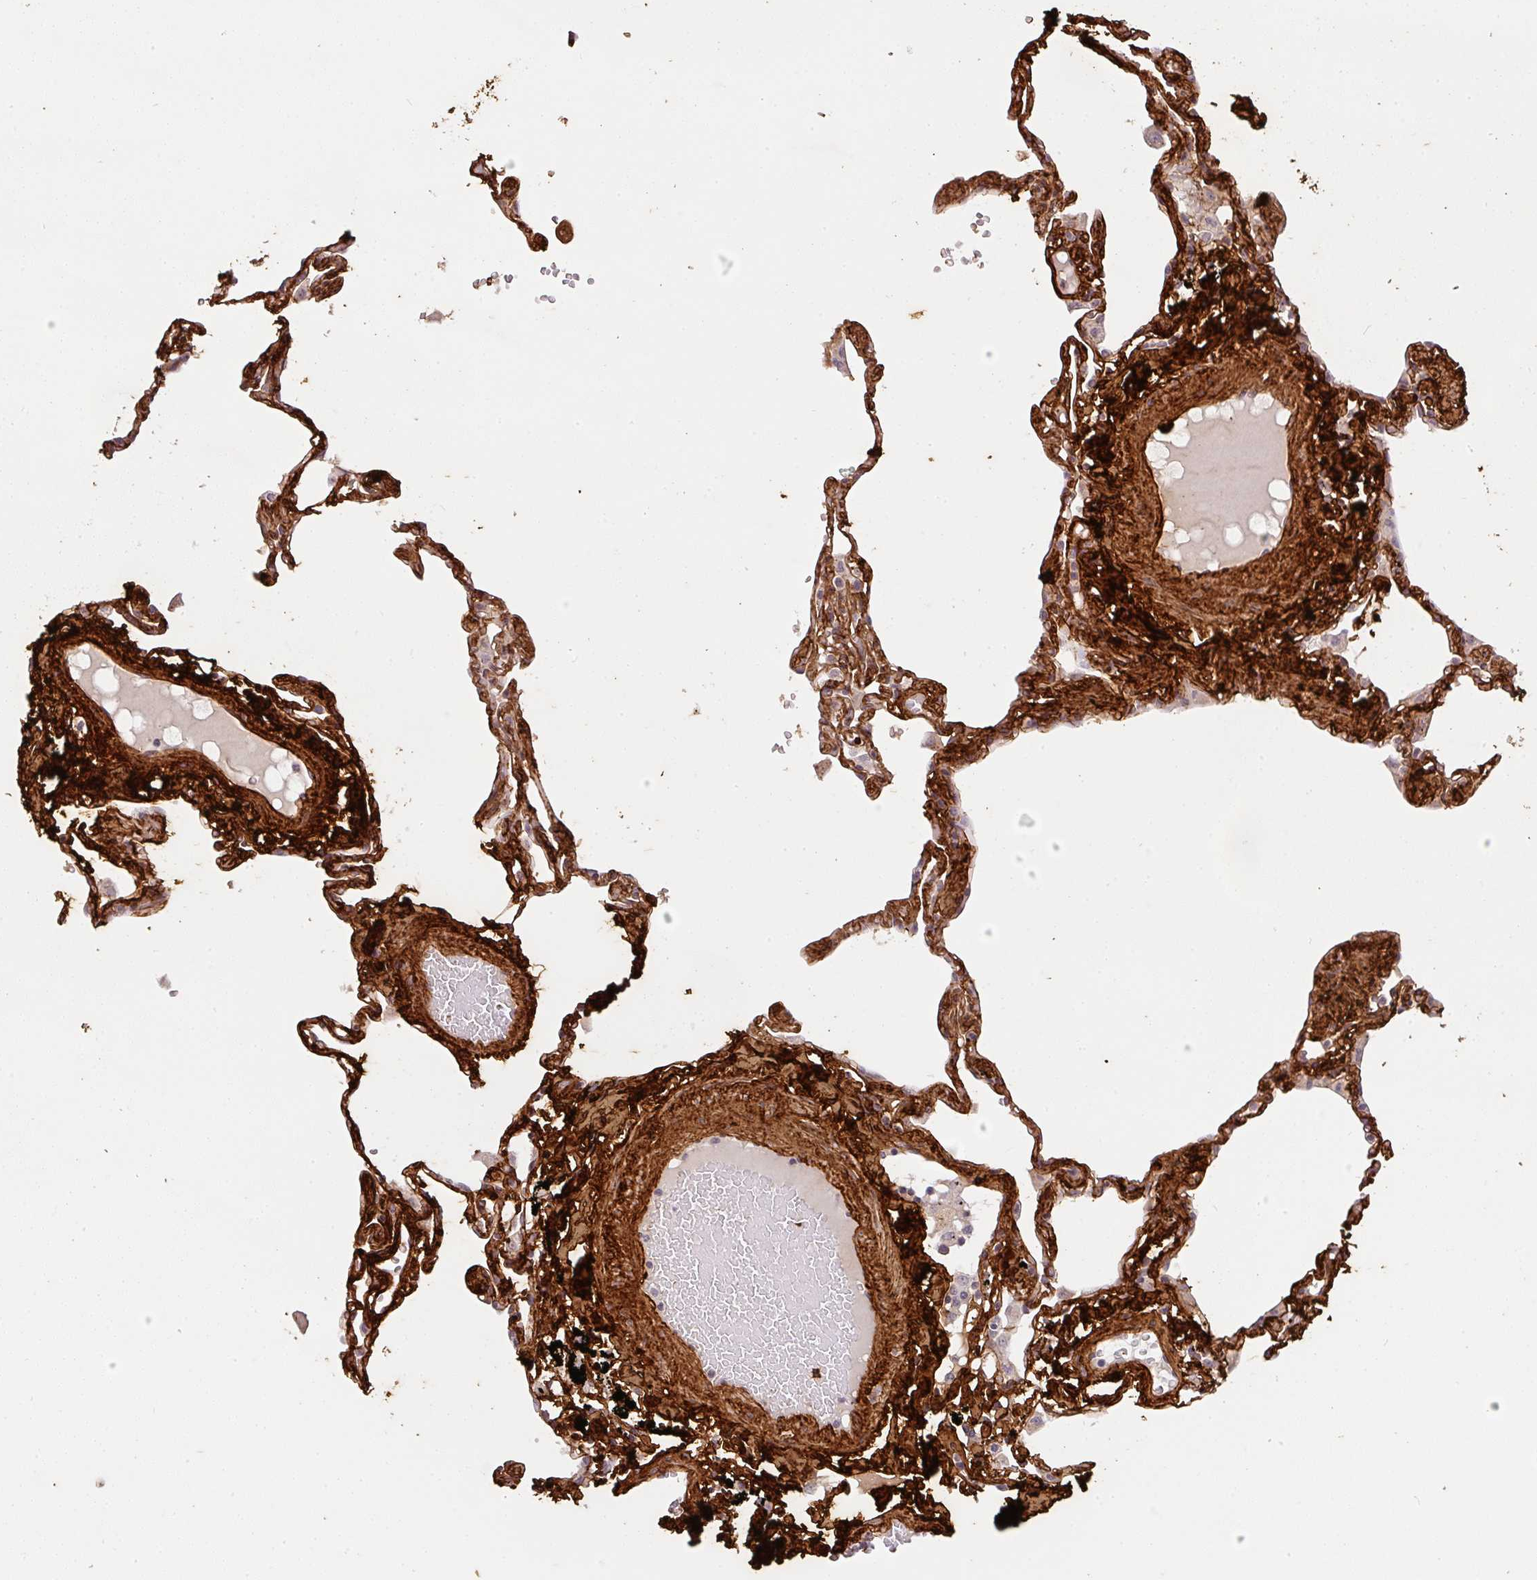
{"staining": {"intensity": "negative", "quantity": "none", "location": "none"}, "tissue": "lung", "cell_type": "Alveolar cells", "image_type": "normal", "snomed": [{"axis": "morphology", "description": "Normal tissue, NOS"}, {"axis": "topography", "description": "Lung"}], "caption": "IHC of benign human lung exhibits no expression in alveolar cells.", "gene": "COL3A1", "patient": {"sex": "female", "age": 67}}